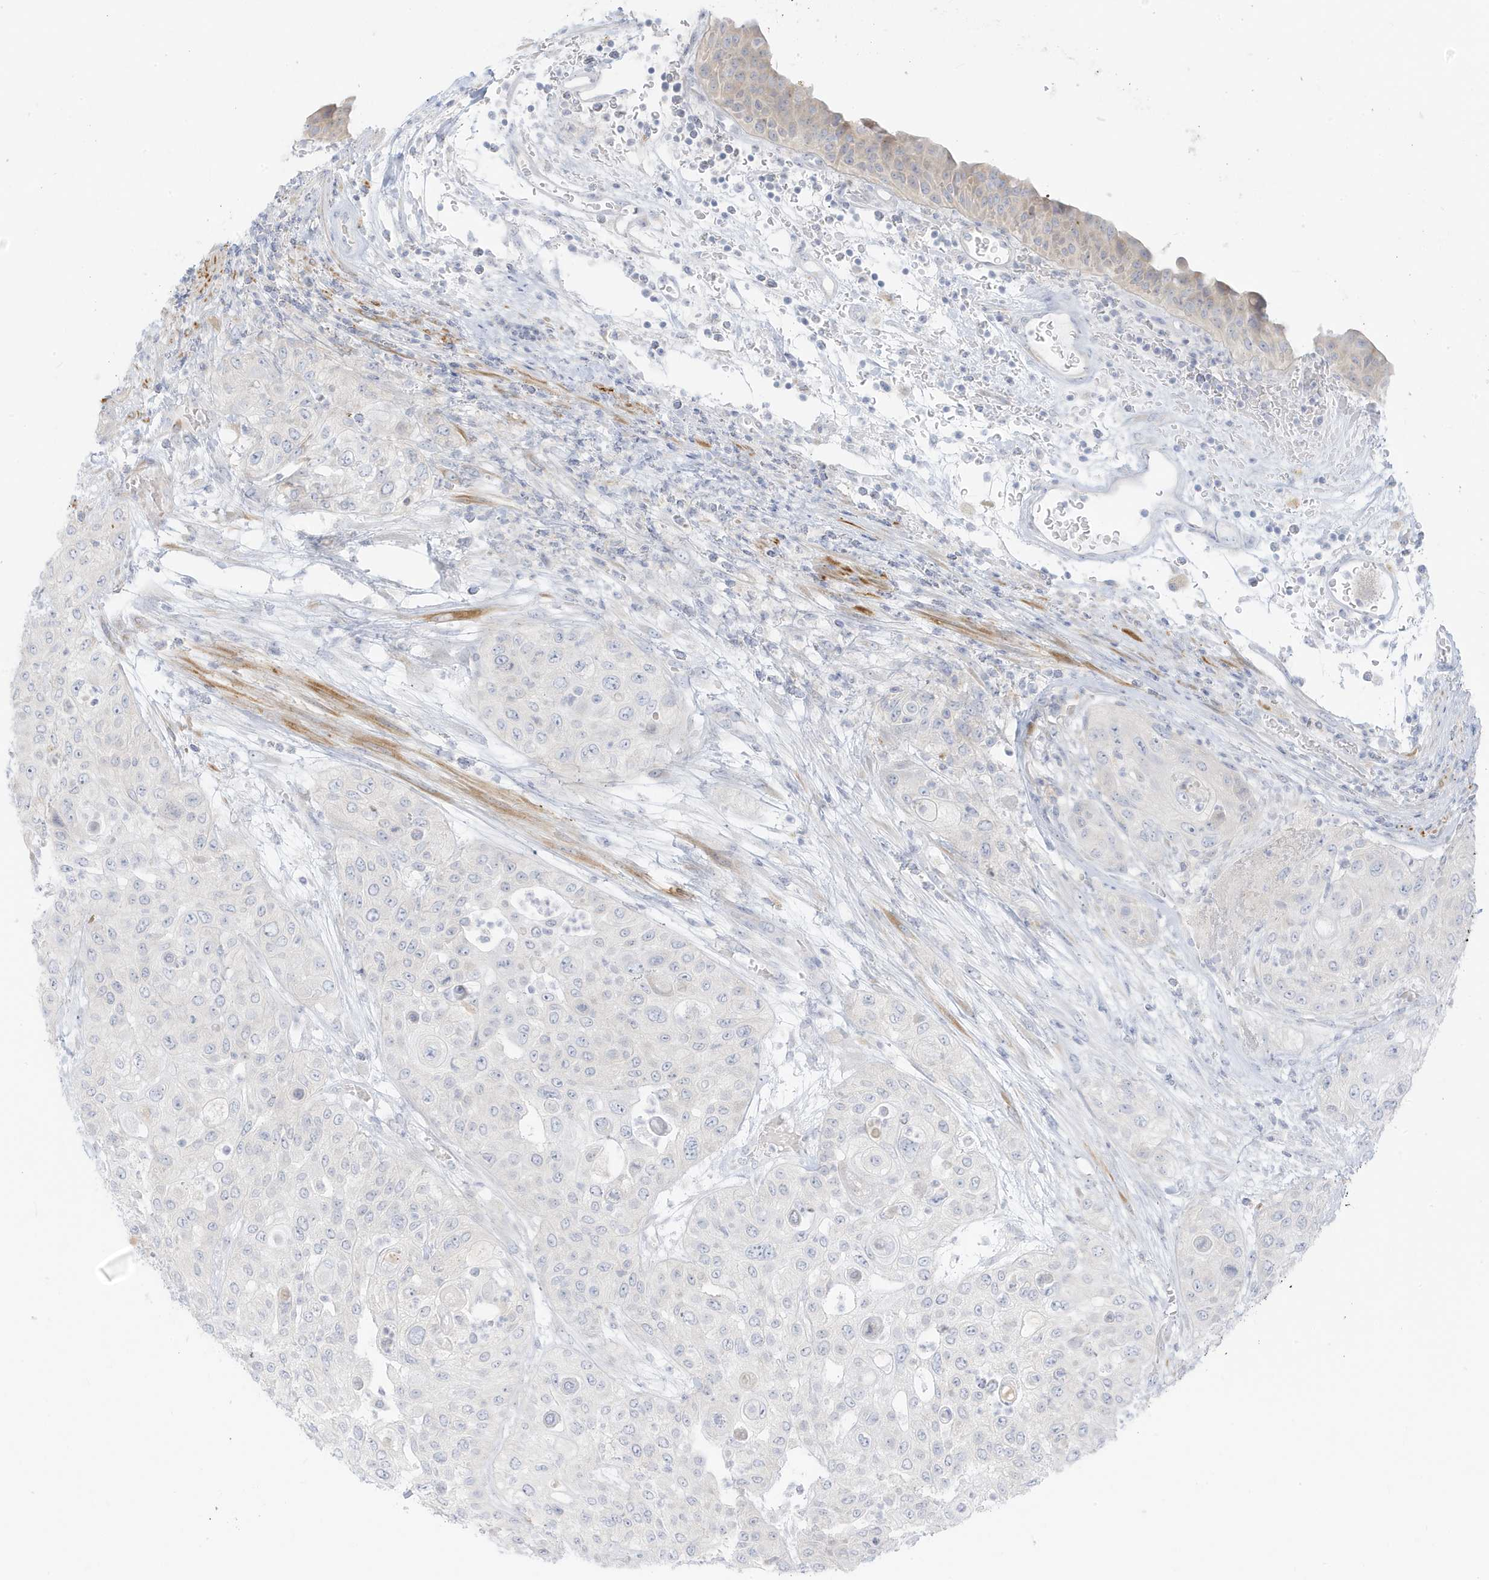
{"staining": {"intensity": "negative", "quantity": "none", "location": "none"}, "tissue": "urothelial cancer", "cell_type": "Tumor cells", "image_type": "cancer", "snomed": [{"axis": "morphology", "description": "Urothelial carcinoma, High grade"}, {"axis": "topography", "description": "Urinary bladder"}], "caption": "This is an immunohistochemistry (IHC) histopathology image of high-grade urothelial carcinoma. There is no positivity in tumor cells.", "gene": "MCOLN1", "patient": {"sex": "female", "age": 79}}